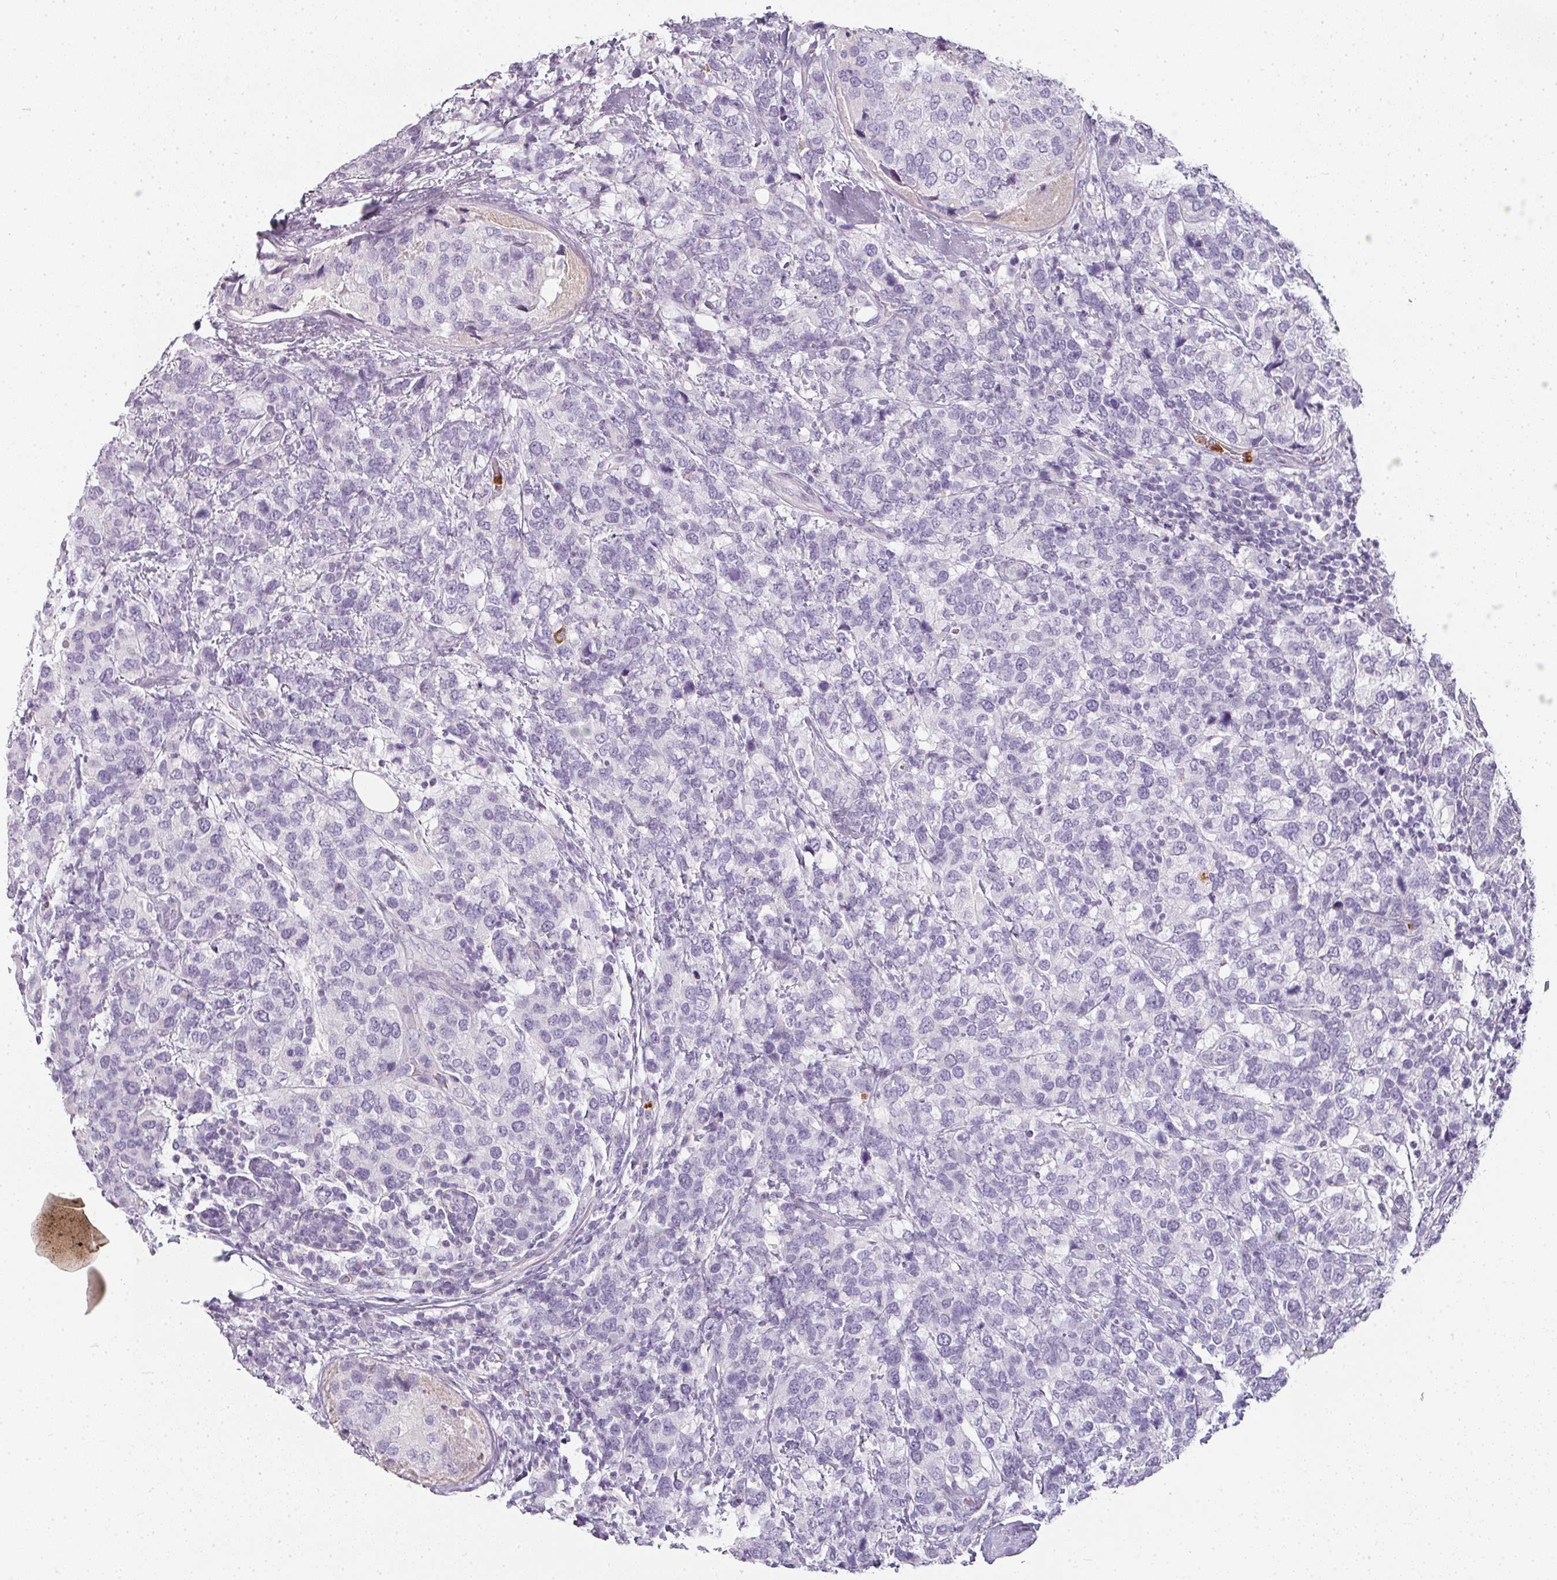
{"staining": {"intensity": "negative", "quantity": "none", "location": "none"}, "tissue": "breast cancer", "cell_type": "Tumor cells", "image_type": "cancer", "snomed": [{"axis": "morphology", "description": "Lobular carcinoma"}, {"axis": "topography", "description": "Breast"}], "caption": "Immunohistochemistry photomicrograph of neoplastic tissue: breast cancer (lobular carcinoma) stained with DAB exhibits no significant protein staining in tumor cells.", "gene": "CAMP", "patient": {"sex": "female", "age": 59}}